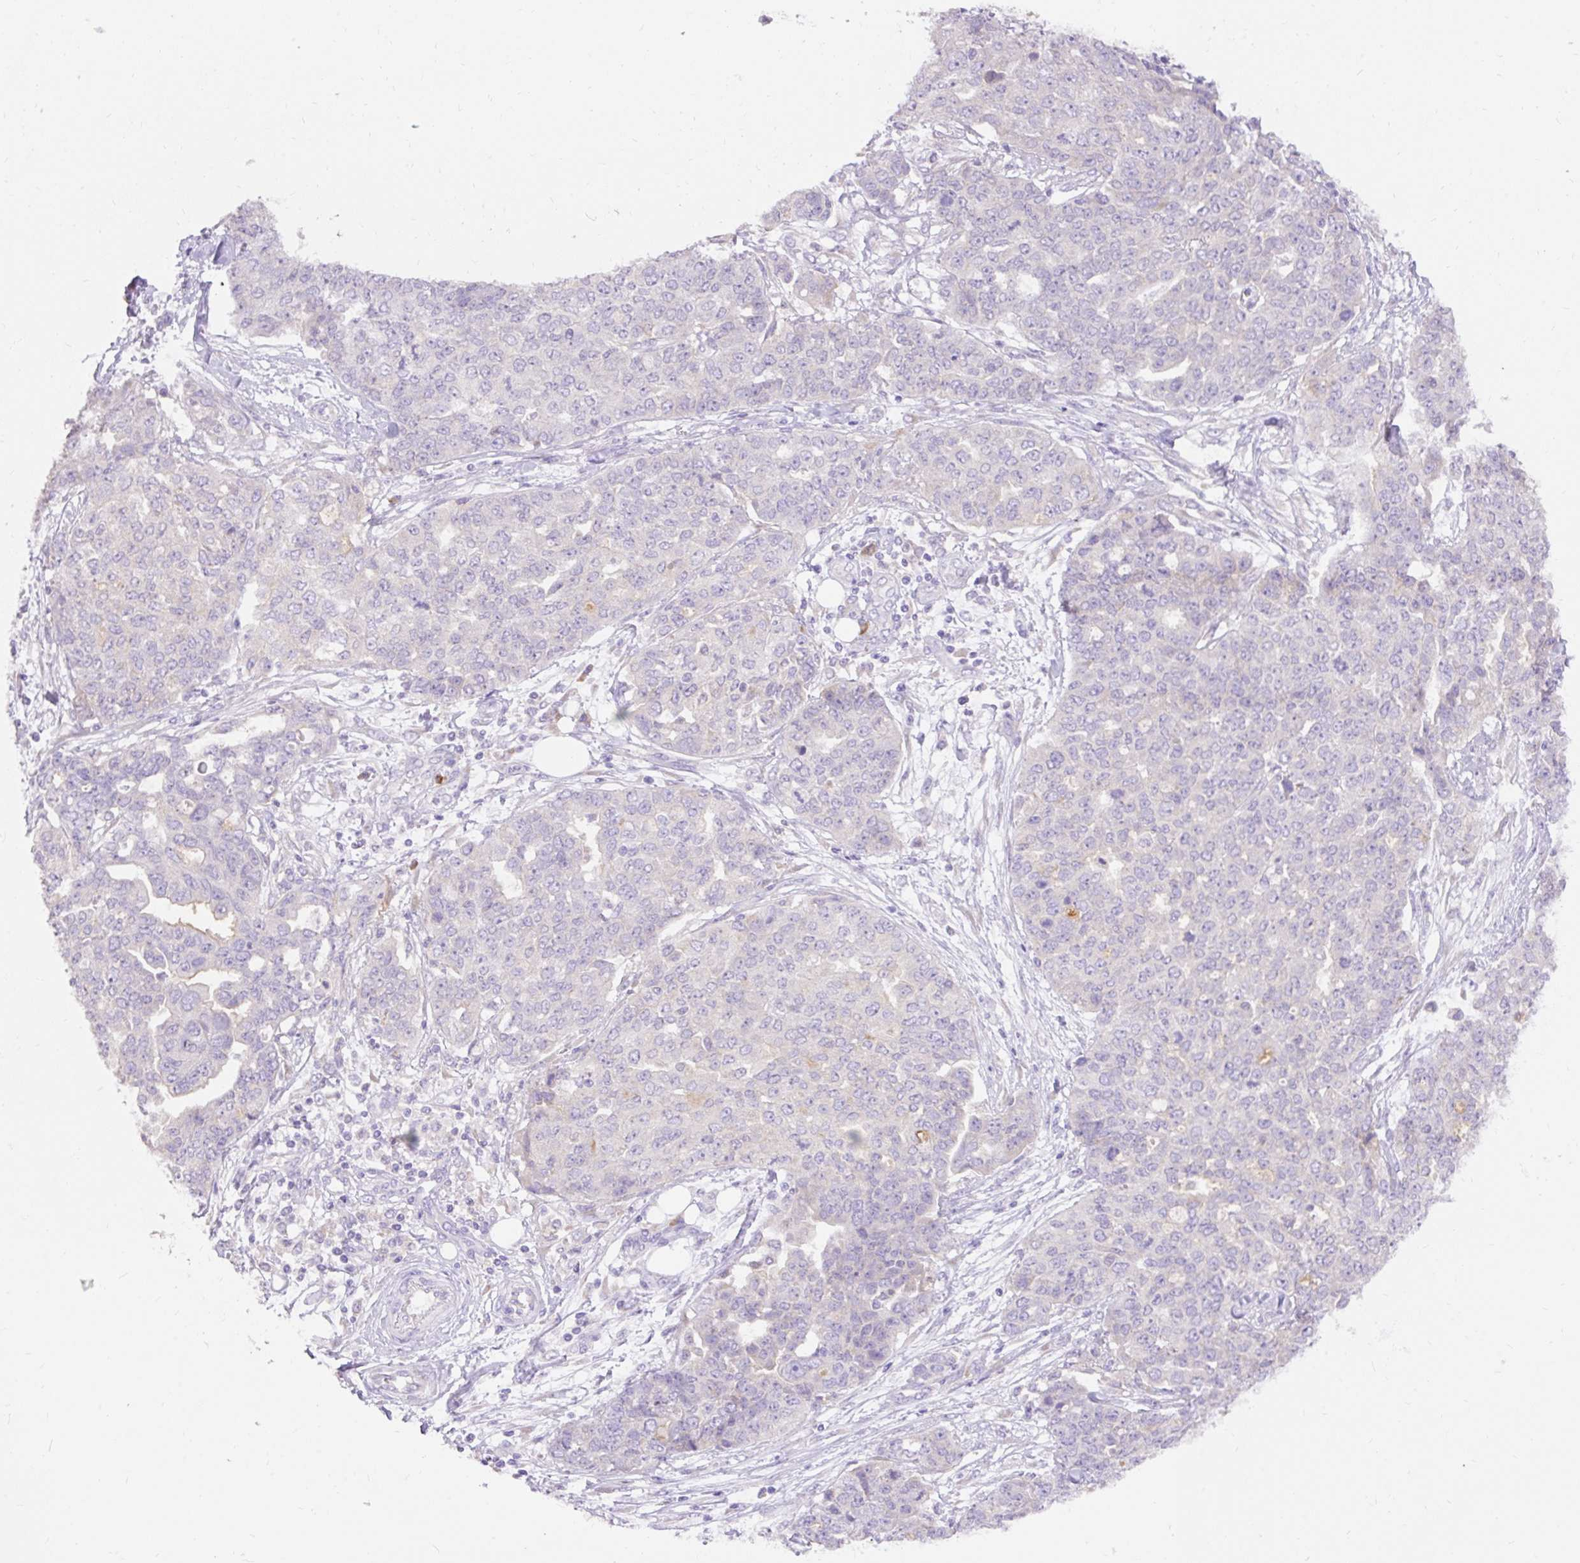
{"staining": {"intensity": "negative", "quantity": "none", "location": "none"}, "tissue": "ovarian cancer", "cell_type": "Tumor cells", "image_type": "cancer", "snomed": [{"axis": "morphology", "description": "Cystadenocarcinoma, serous, NOS"}, {"axis": "topography", "description": "Soft tissue"}, {"axis": "topography", "description": "Ovary"}], "caption": "This photomicrograph is of ovarian cancer (serous cystadenocarcinoma) stained with immunohistochemistry to label a protein in brown with the nuclei are counter-stained blue. There is no staining in tumor cells.", "gene": "SEC63", "patient": {"sex": "female", "age": 57}}